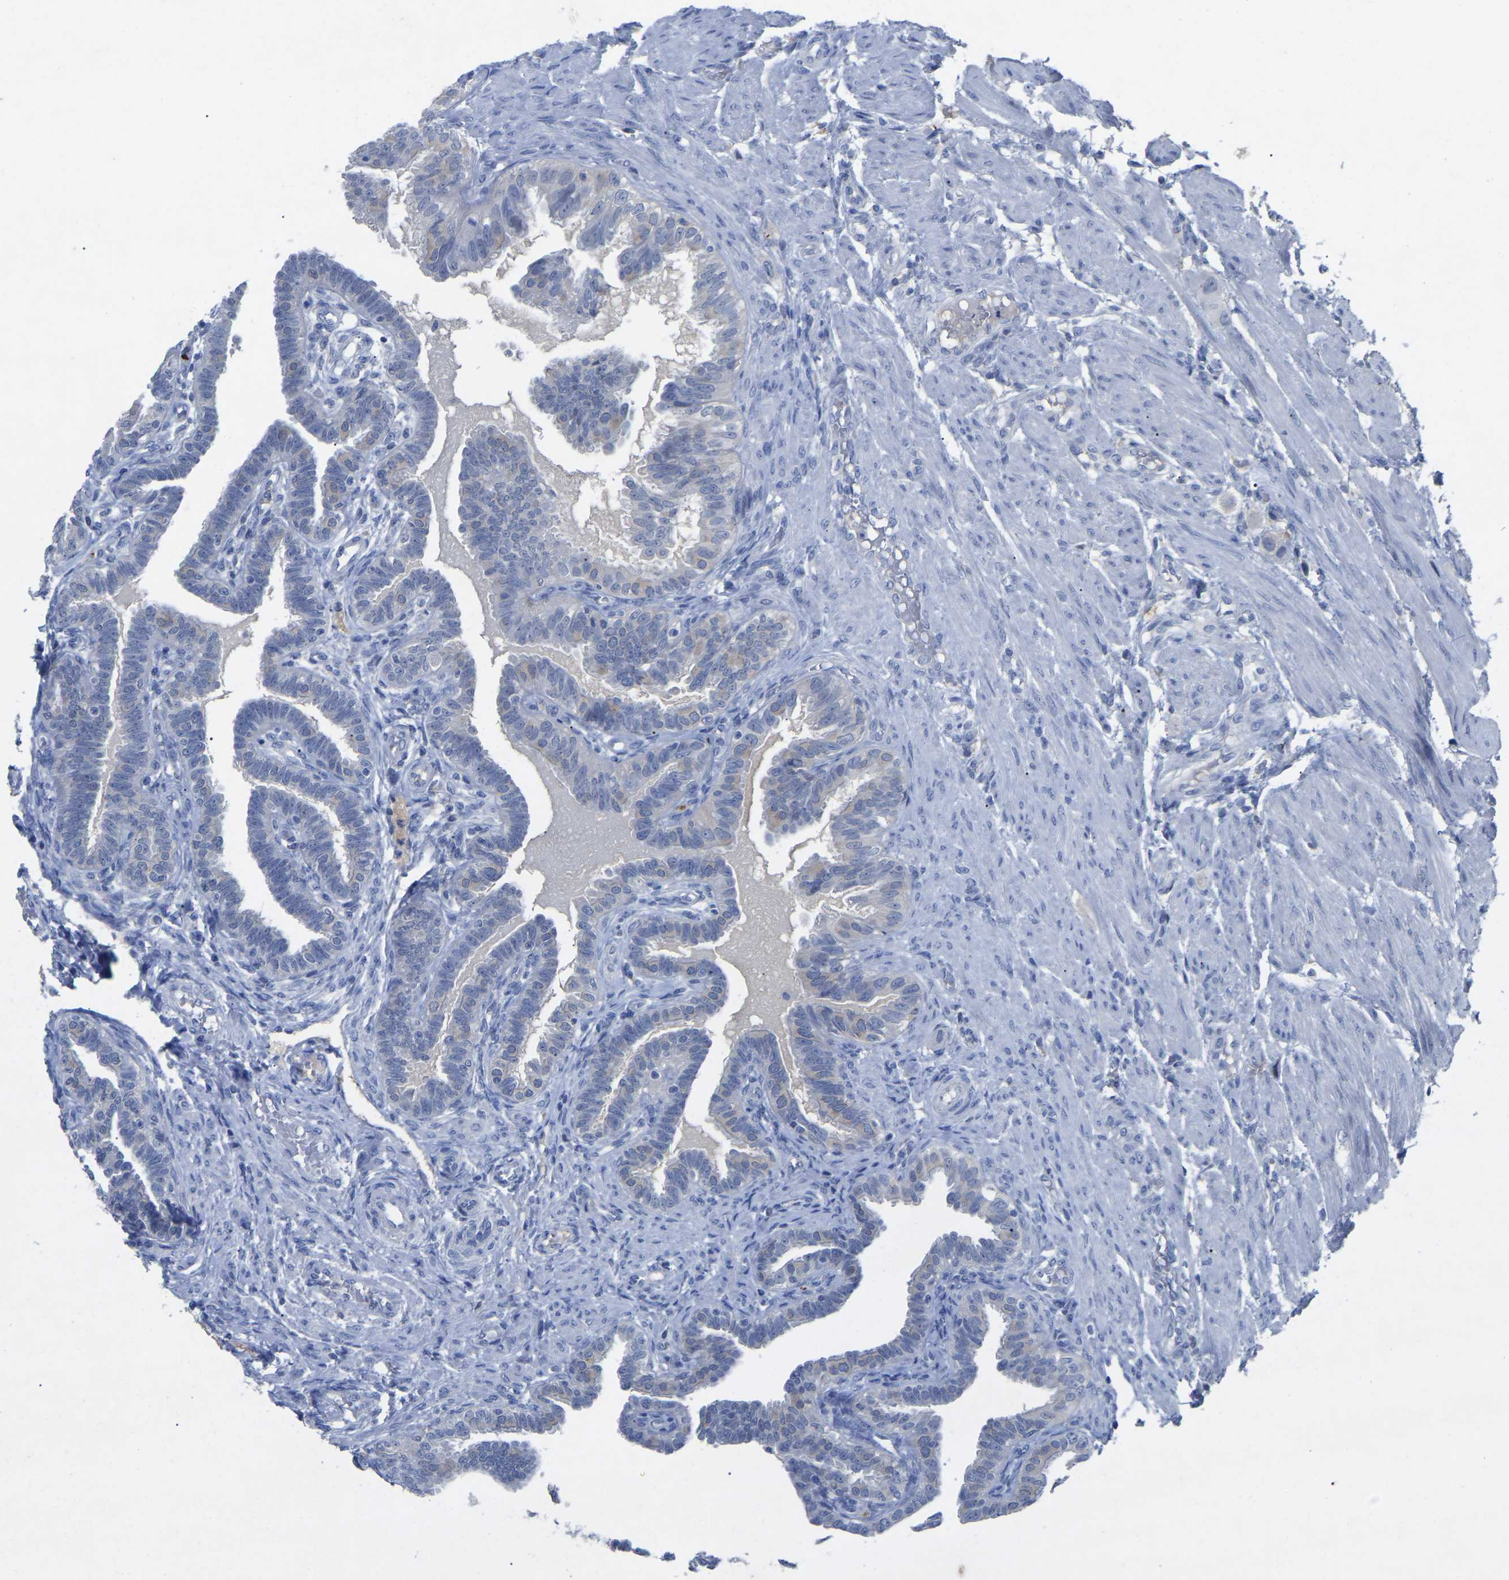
{"staining": {"intensity": "negative", "quantity": "none", "location": "none"}, "tissue": "fallopian tube", "cell_type": "Glandular cells", "image_type": "normal", "snomed": [{"axis": "morphology", "description": "Normal tissue, NOS"}, {"axis": "topography", "description": "Fallopian tube"}, {"axis": "topography", "description": "Placenta"}], "caption": "This histopathology image is of normal fallopian tube stained with IHC to label a protein in brown with the nuclei are counter-stained blue. There is no staining in glandular cells. (Brightfield microscopy of DAB immunohistochemistry at high magnification).", "gene": "SMPD2", "patient": {"sex": "female", "age": 34}}